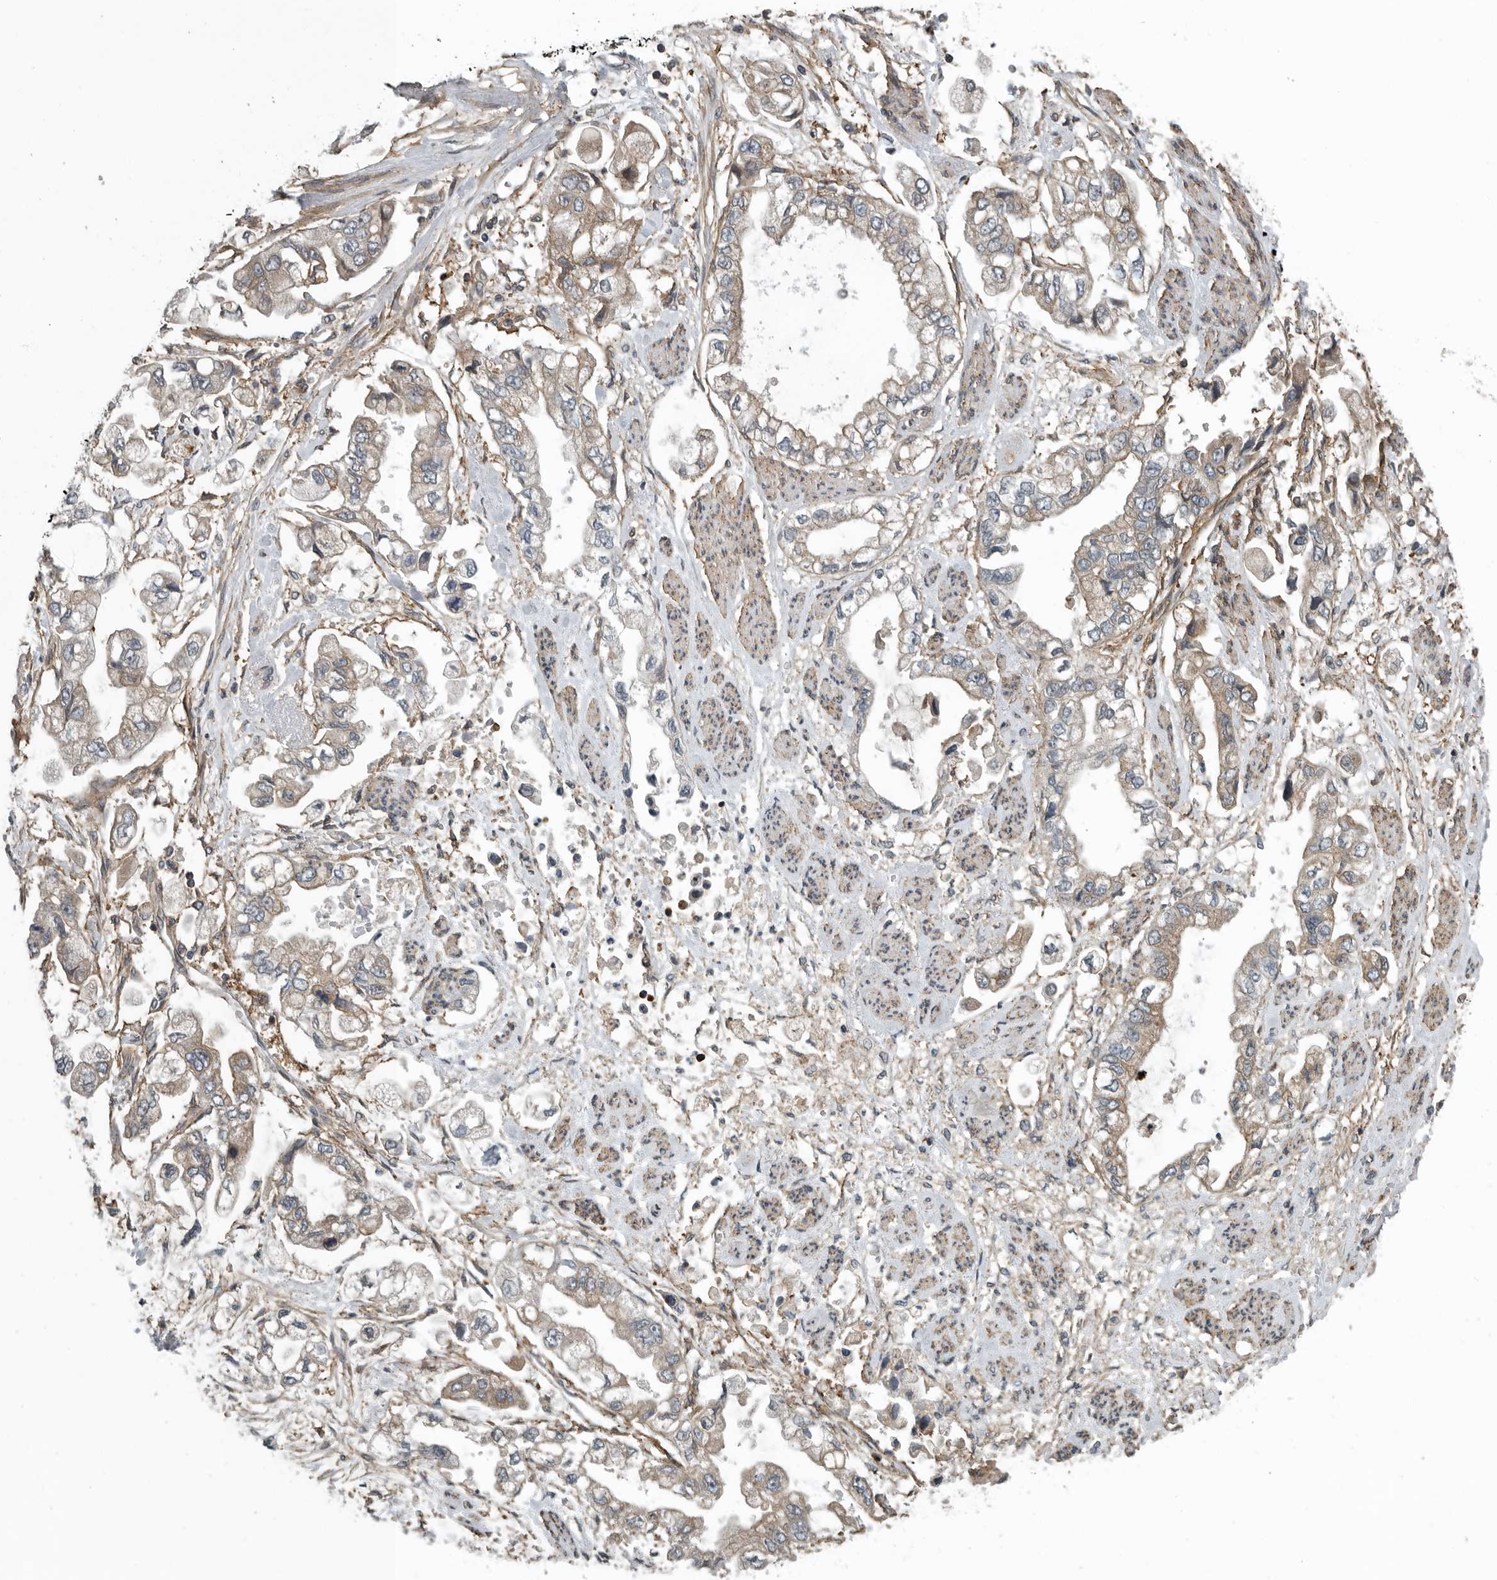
{"staining": {"intensity": "weak", "quantity": "25%-75%", "location": "cytoplasmic/membranous"}, "tissue": "stomach cancer", "cell_type": "Tumor cells", "image_type": "cancer", "snomed": [{"axis": "morphology", "description": "Adenocarcinoma, NOS"}, {"axis": "topography", "description": "Stomach"}], "caption": "This micrograph demonstrates stomach cancer stained with immunohistochemistry to label a protein in brown. The cytoplasmic/membranous of tumor cells show weak positivity for the protein. Nuclei are counter-stained blue.", "gene": "AMFR", "patient": {"sex": "male", "age": 62}}